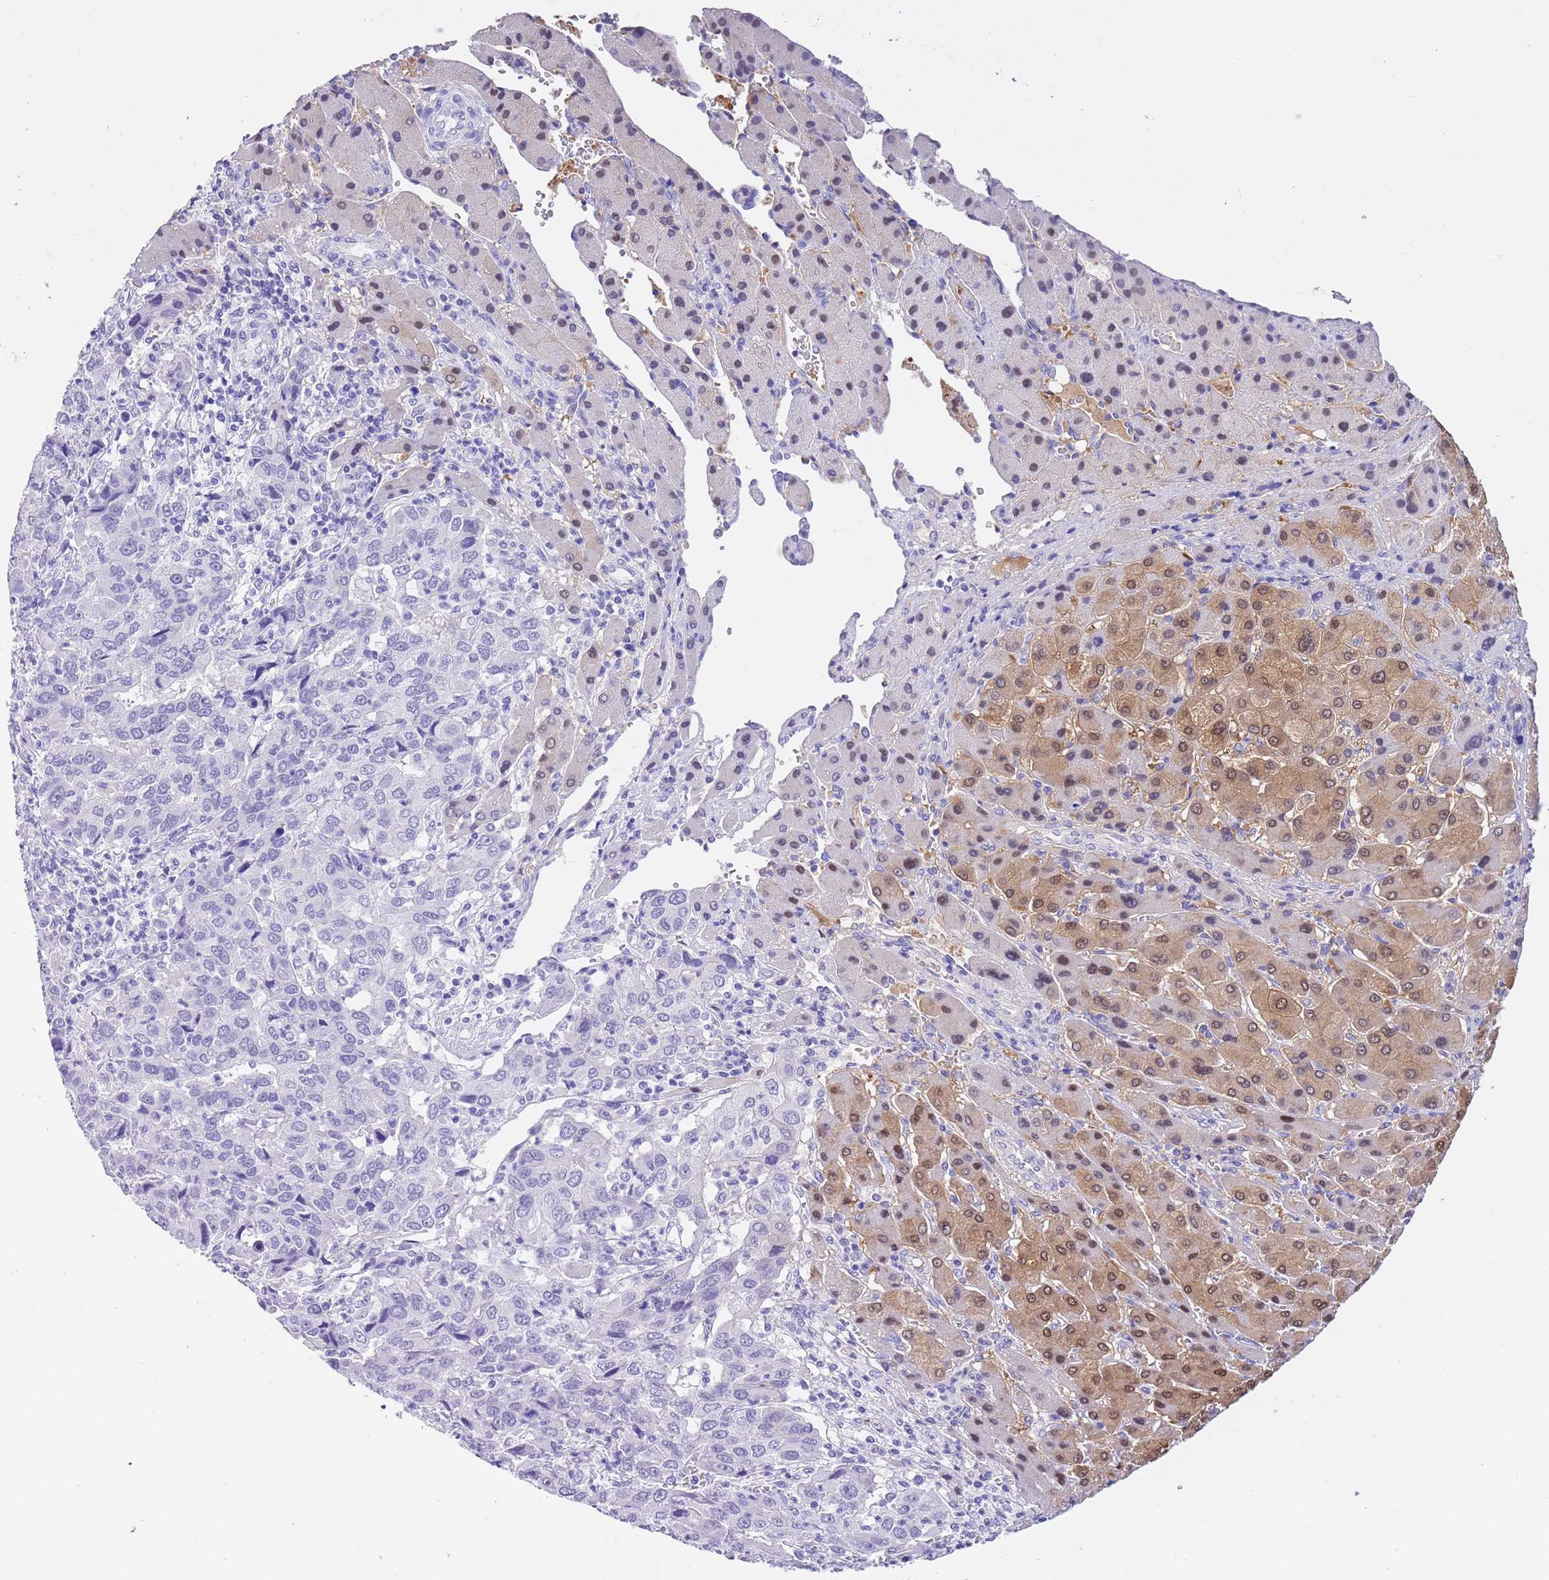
{"staining": {"intensity": "negative", "quantity": "none", "location": "none"}, "tissue": "liver cancer", "cell_type": "Tumor cells", "image_type": "cancer", "snomed": [{"axis": "morphology", "description": "Carcinoma, Hepatocellular, NOS"}, {"axis": "topography", "description": "Liver"}], "caption": "Immunohistochemistry (IHC) micrograph of neoplastic tissue: liver hepatocellular carcinoma stained with DAB (3,3'-diaminobenzidine) demonstrates no significant protein staining in tumor cells. Nuclei are stained in blue.", "gene": "TMEM185B", "patient": {"sex": "male", "age": 63}}